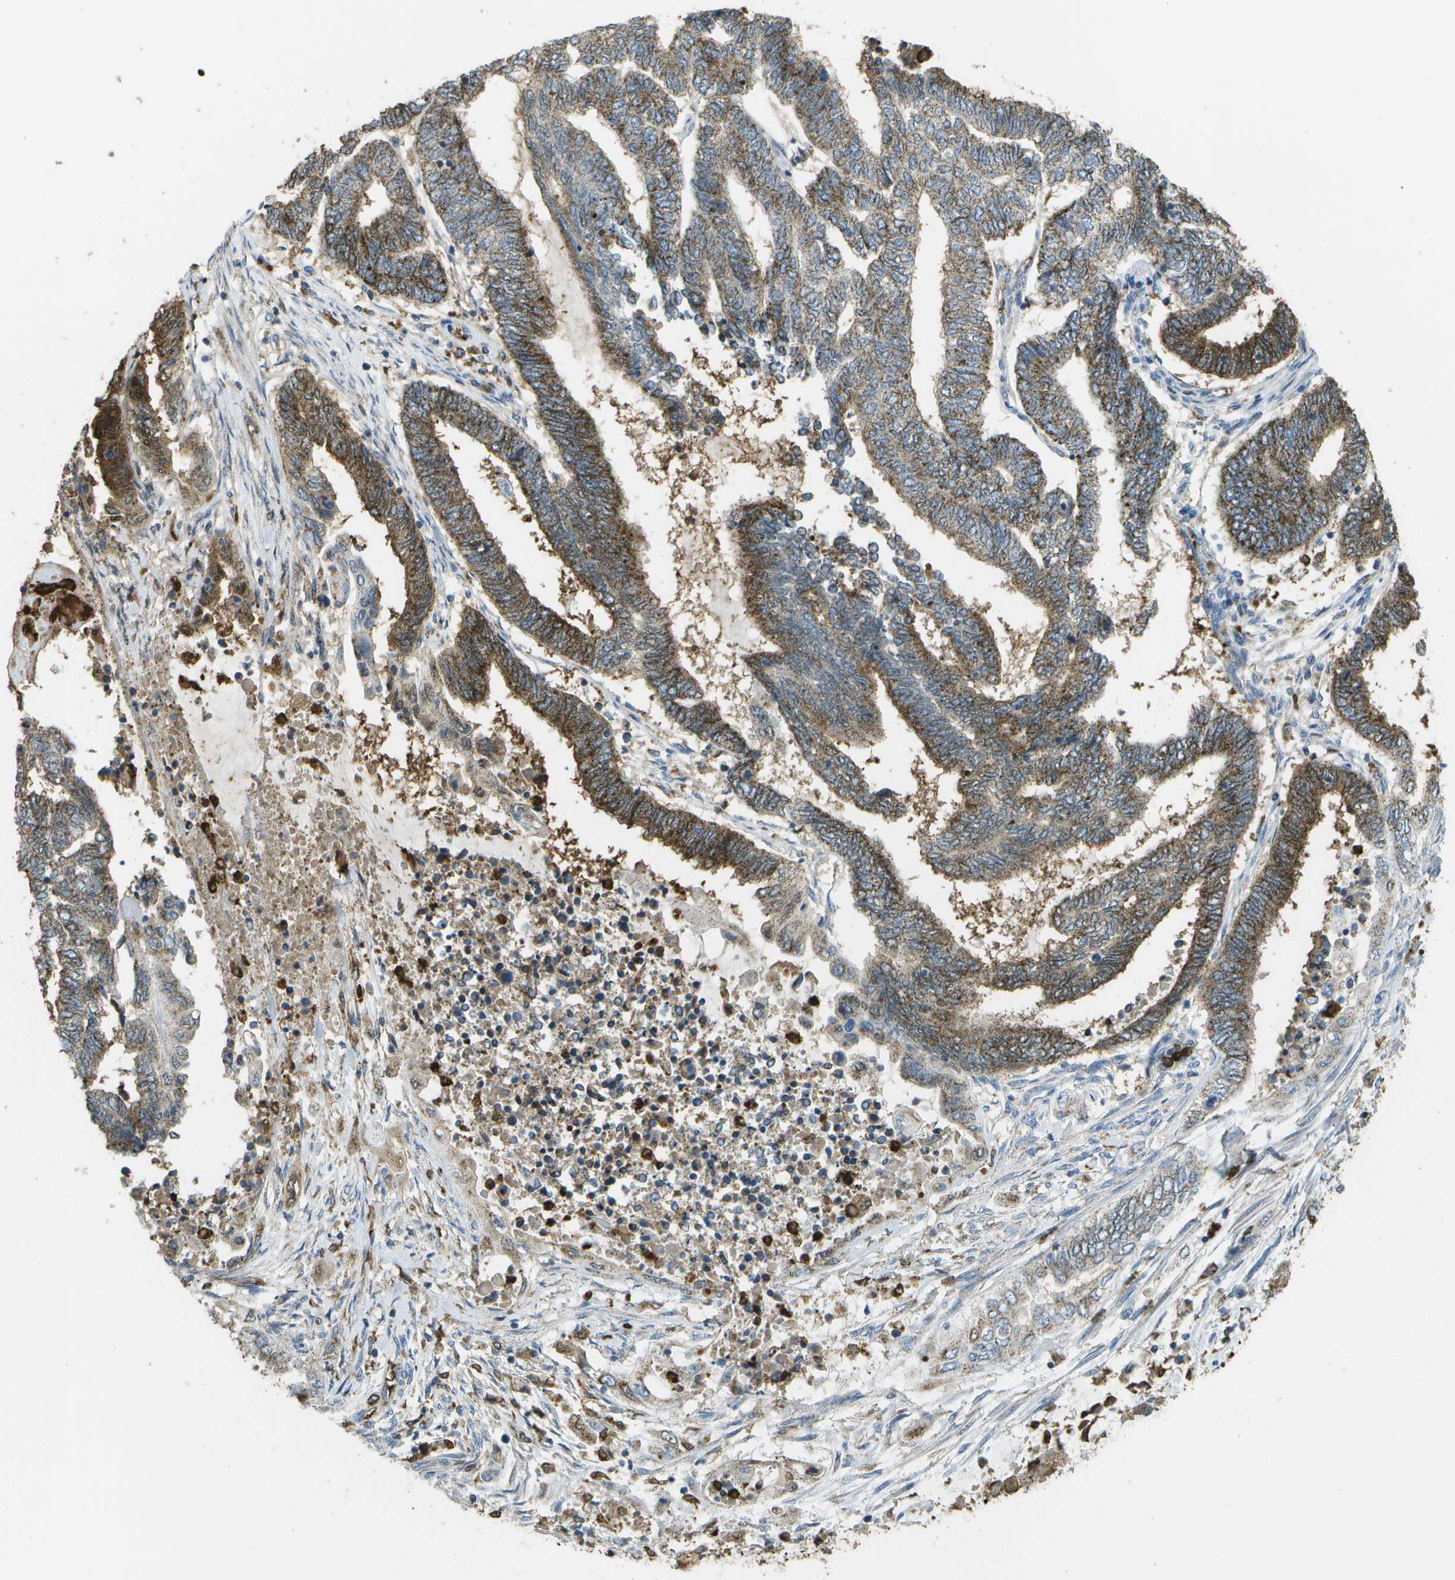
{"staining": {"intensity": "moderate", "quantity": ">75%", "location": "cytoplasmic/membranous"}, "tissue": "endometrial cancer", "cell_type": "Tumor cells", "image_type": "cancer", "snomed": [{"axis": "morphology", "description": "Adenocarcinoma, NOS"}, {"axis": "topography", "description": "Uterus"}, {"axis": "topography", "description": "Endometrium"}], "caption": "IHC histopathology image of human endometrial adenocarcinoma stained for a protein (brown), which exhibits medium levels of moderate cytoplasmic/membranous staining in approximately >75% of tumor cells.", "gene": "CACHD1", "patient": {"sex": "female", "age": 70}}